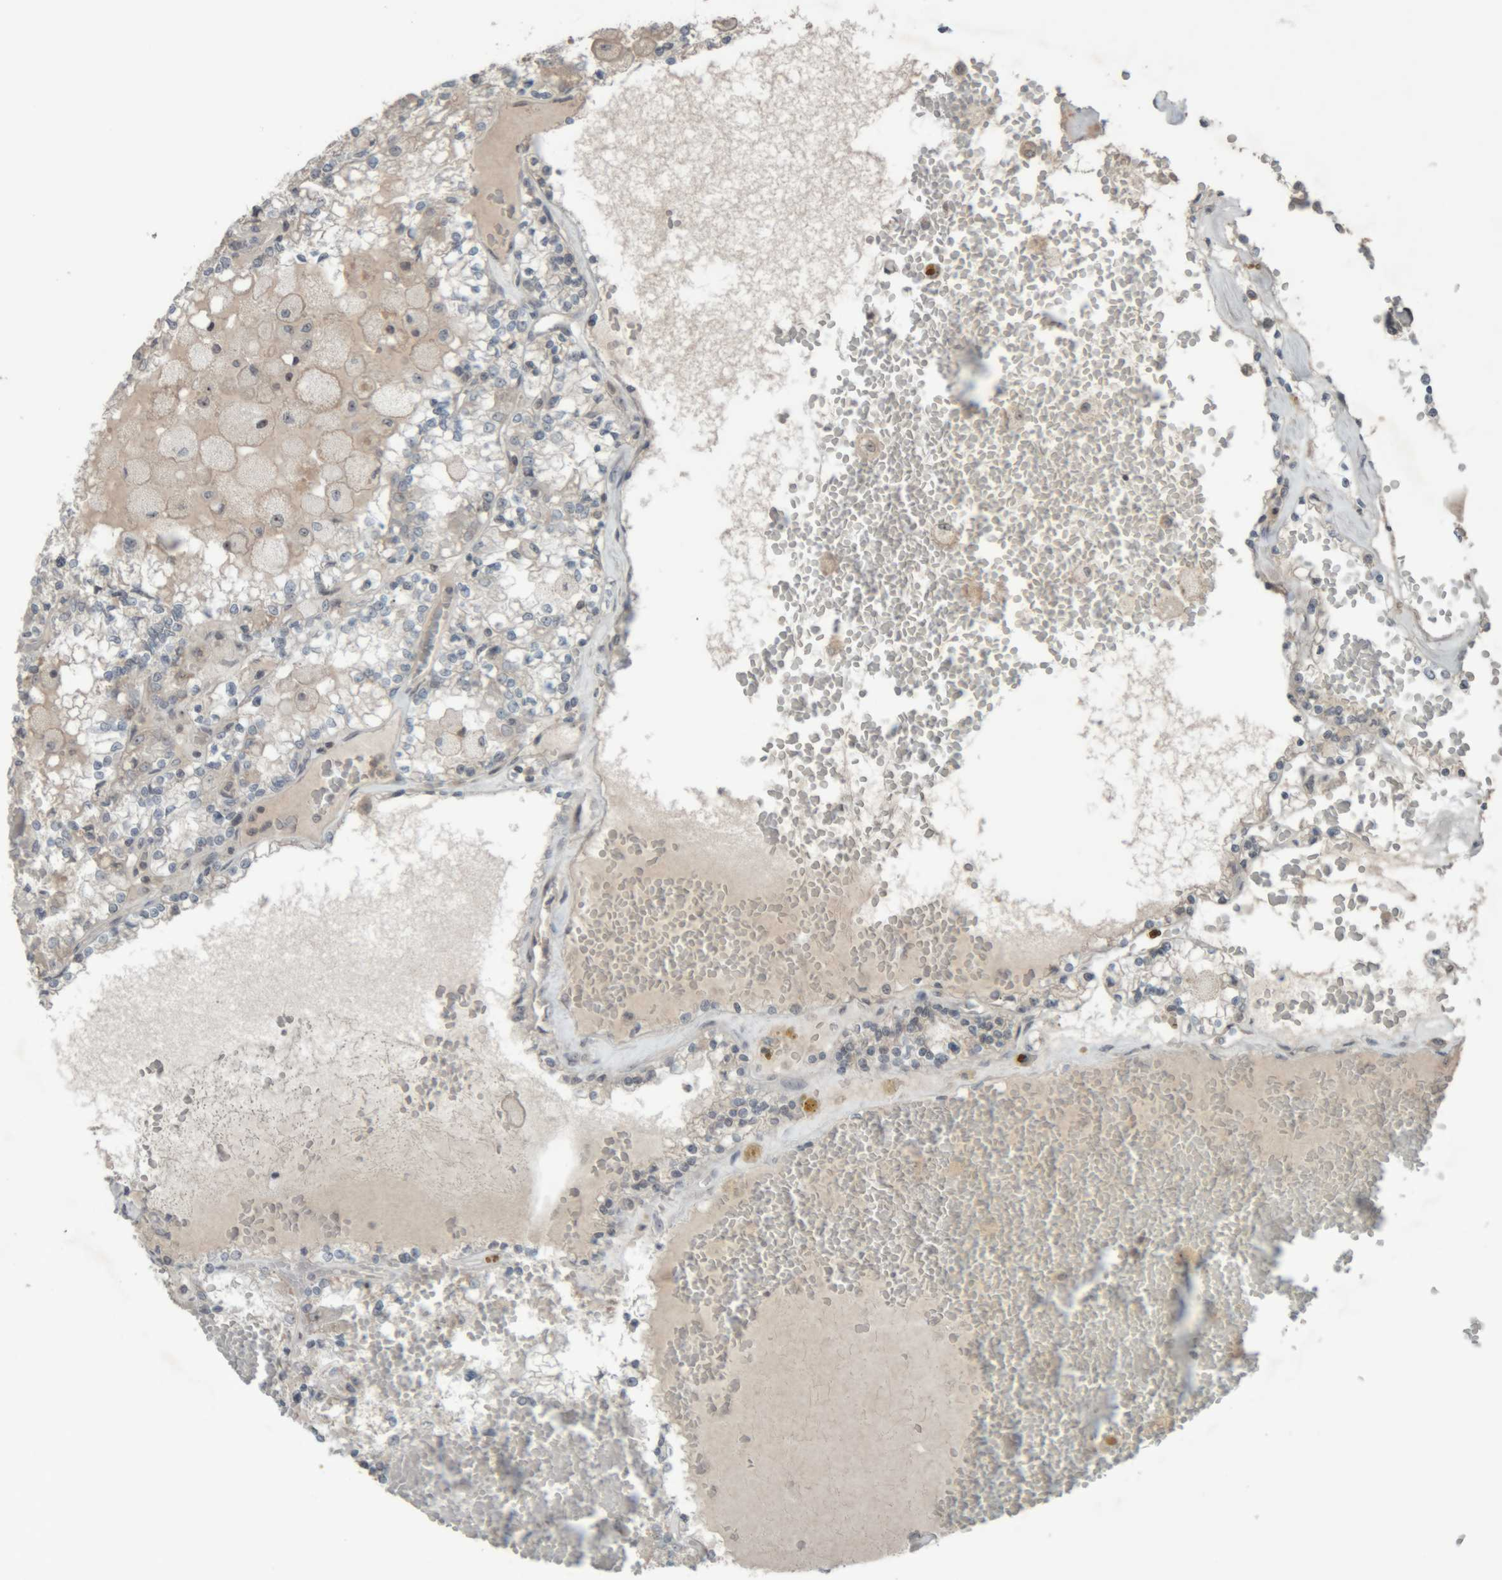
{"staining": {"intensity": "negative", "quantity": "none", "location": "none"}, "tissue": "renal cancer", "cell_type": "Tumor cells", "image_type": "cancer", "snomed": [{"axis": "morphology", "description": "Adenocarcinoma, NOS"}, {"axis": "topography", "description": "Kidney"}], "caption": "Renal cancer was stained to show a protein in brown. There is no significant positivity in tumor cells. (DAB (3,3'-diaminobenzidine) immunohistochemistry, high magnification).", "gene": "RPF1", "patient": {"sex": "female", "age": 56}}